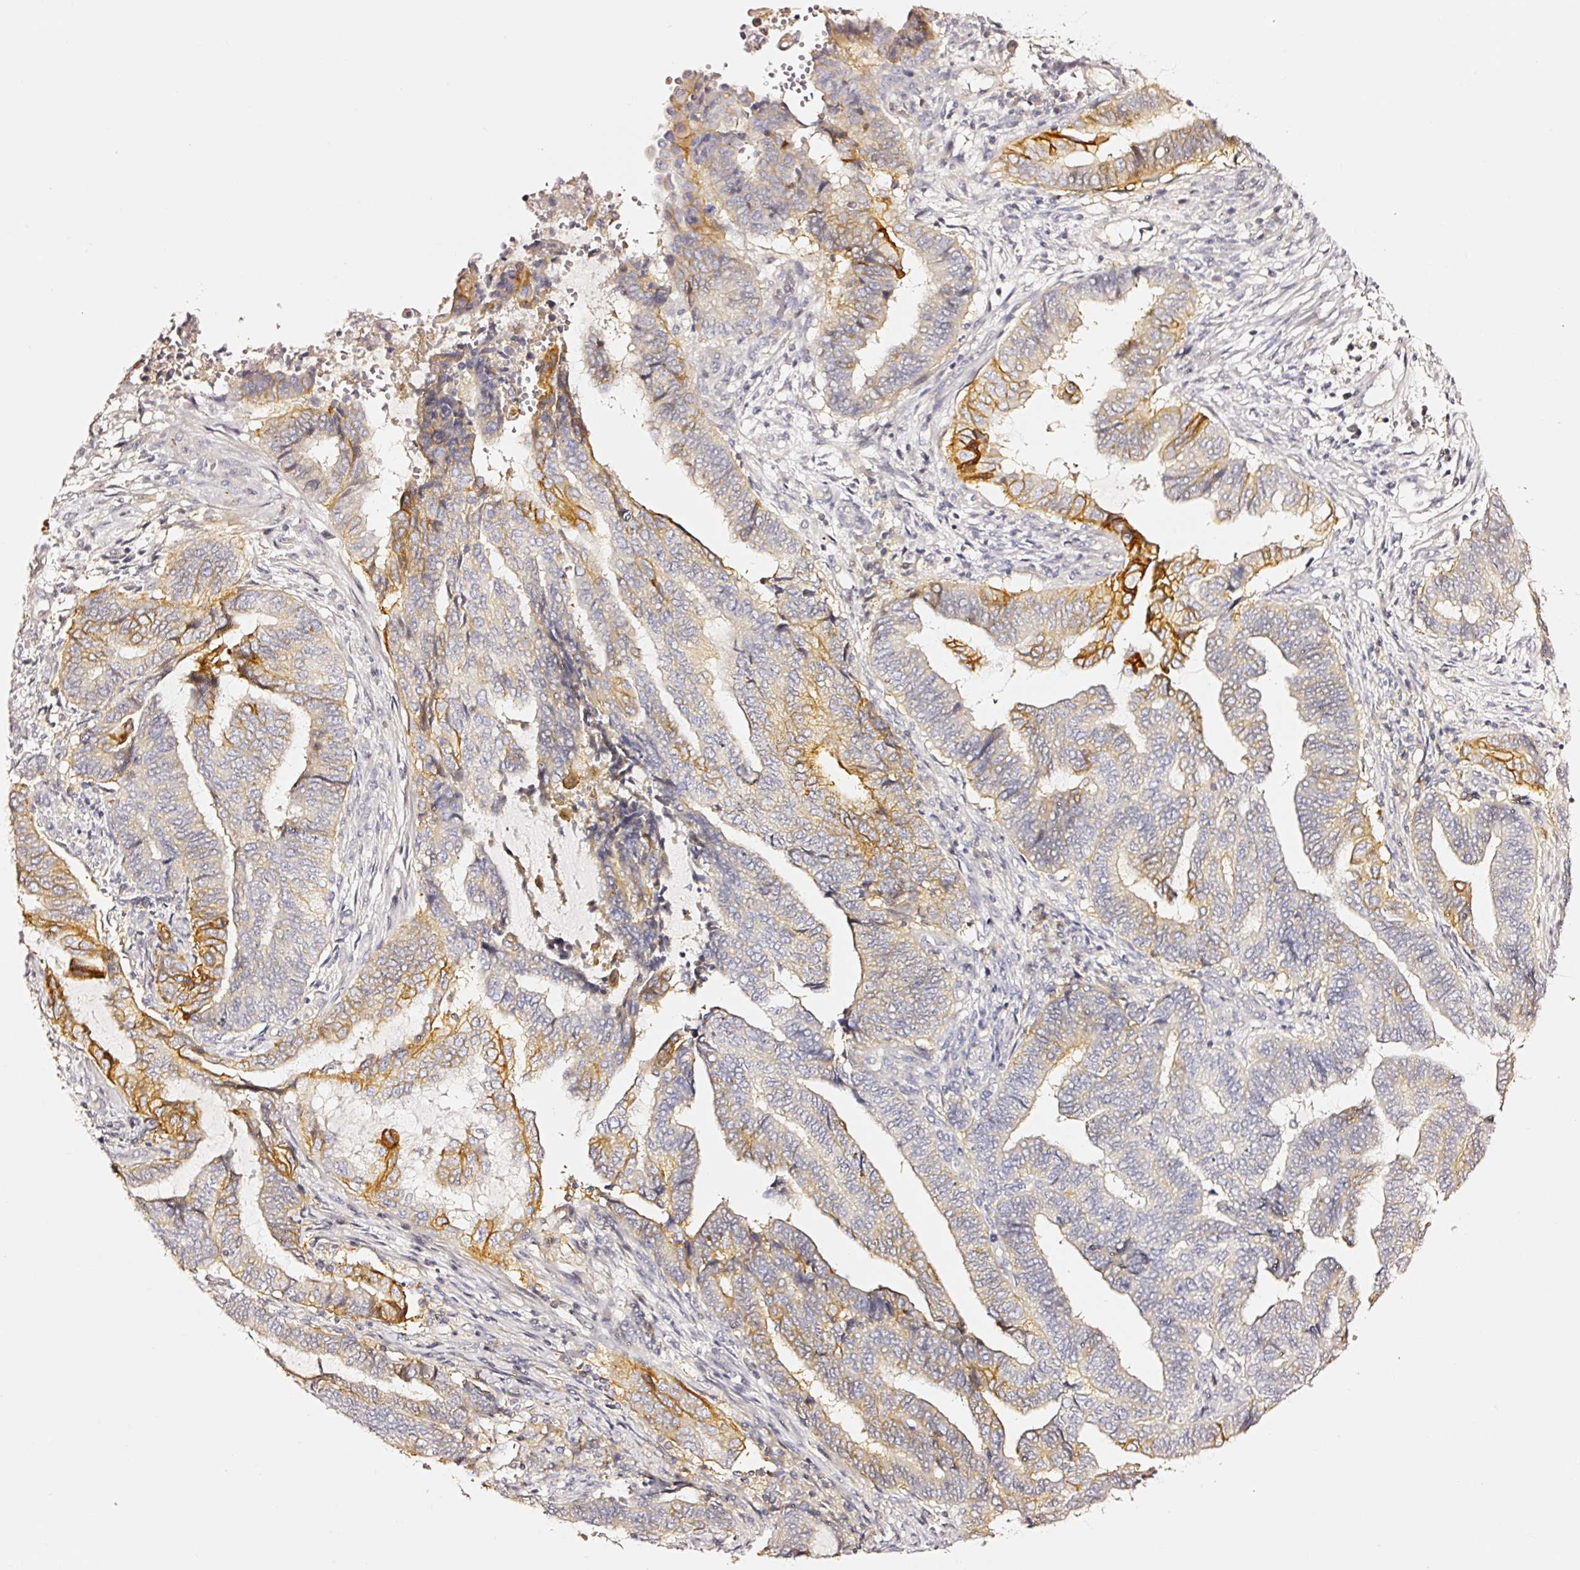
{"staining": {"intensity": "strong", "quantity": "<25%", "location": "cytoplasmic/membranous"}, "tissue": "endometrial cancer", "cell_type": "Tumor cells", "image_type": "cancer", "snomed": [{"axis": "morphology", "description": "Adenocarcinoma, NOS"}, {"axis": "topography", "description": "Uterus"}, {"axis": "topography", "description": "Endometrium"}], "caption": "A histopathology image of human endometrial adenocarcinoma stained for a protein reveals strong cytoplasmic/membranous brown staining in tumor cells.", "gene": "CD47", "patient": {"sex": "female", "age": 70}}